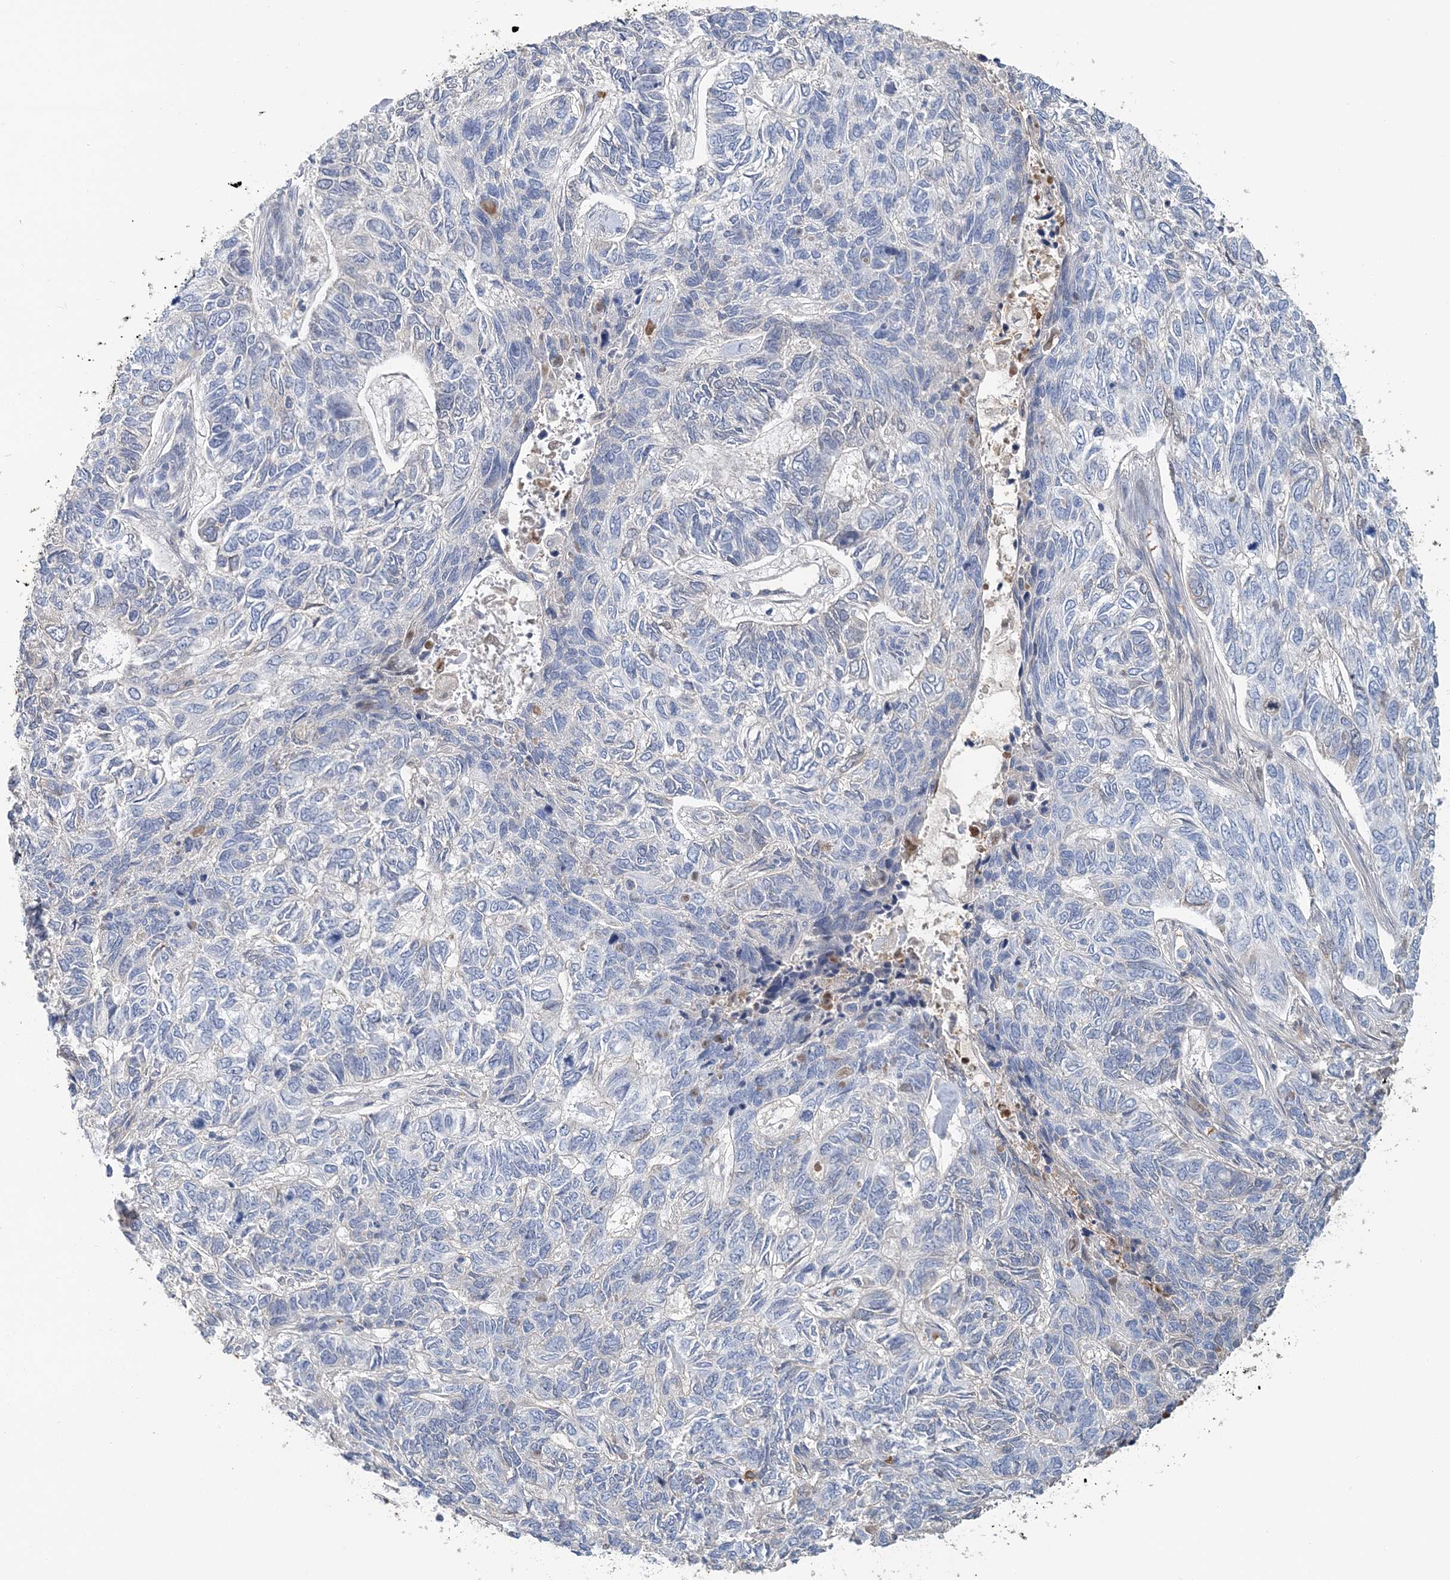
{"staining": {"intensity": "negative", "quantity": "none", "location": "none"}, "tissue": "skin cancer", "cell_type": "Tumor cells", "image_type": "cancer", "snomed": [{"axis": "morphology", "description": "Basal cell carcinoma"}, {"axis": "topography", "description": "Skin"}], "caption": "Tumor cells are negative for brown protein staining in skin basal cell carcinoma.", "gene": "HBD", "patient": {"sex": "female", "age": 65}}